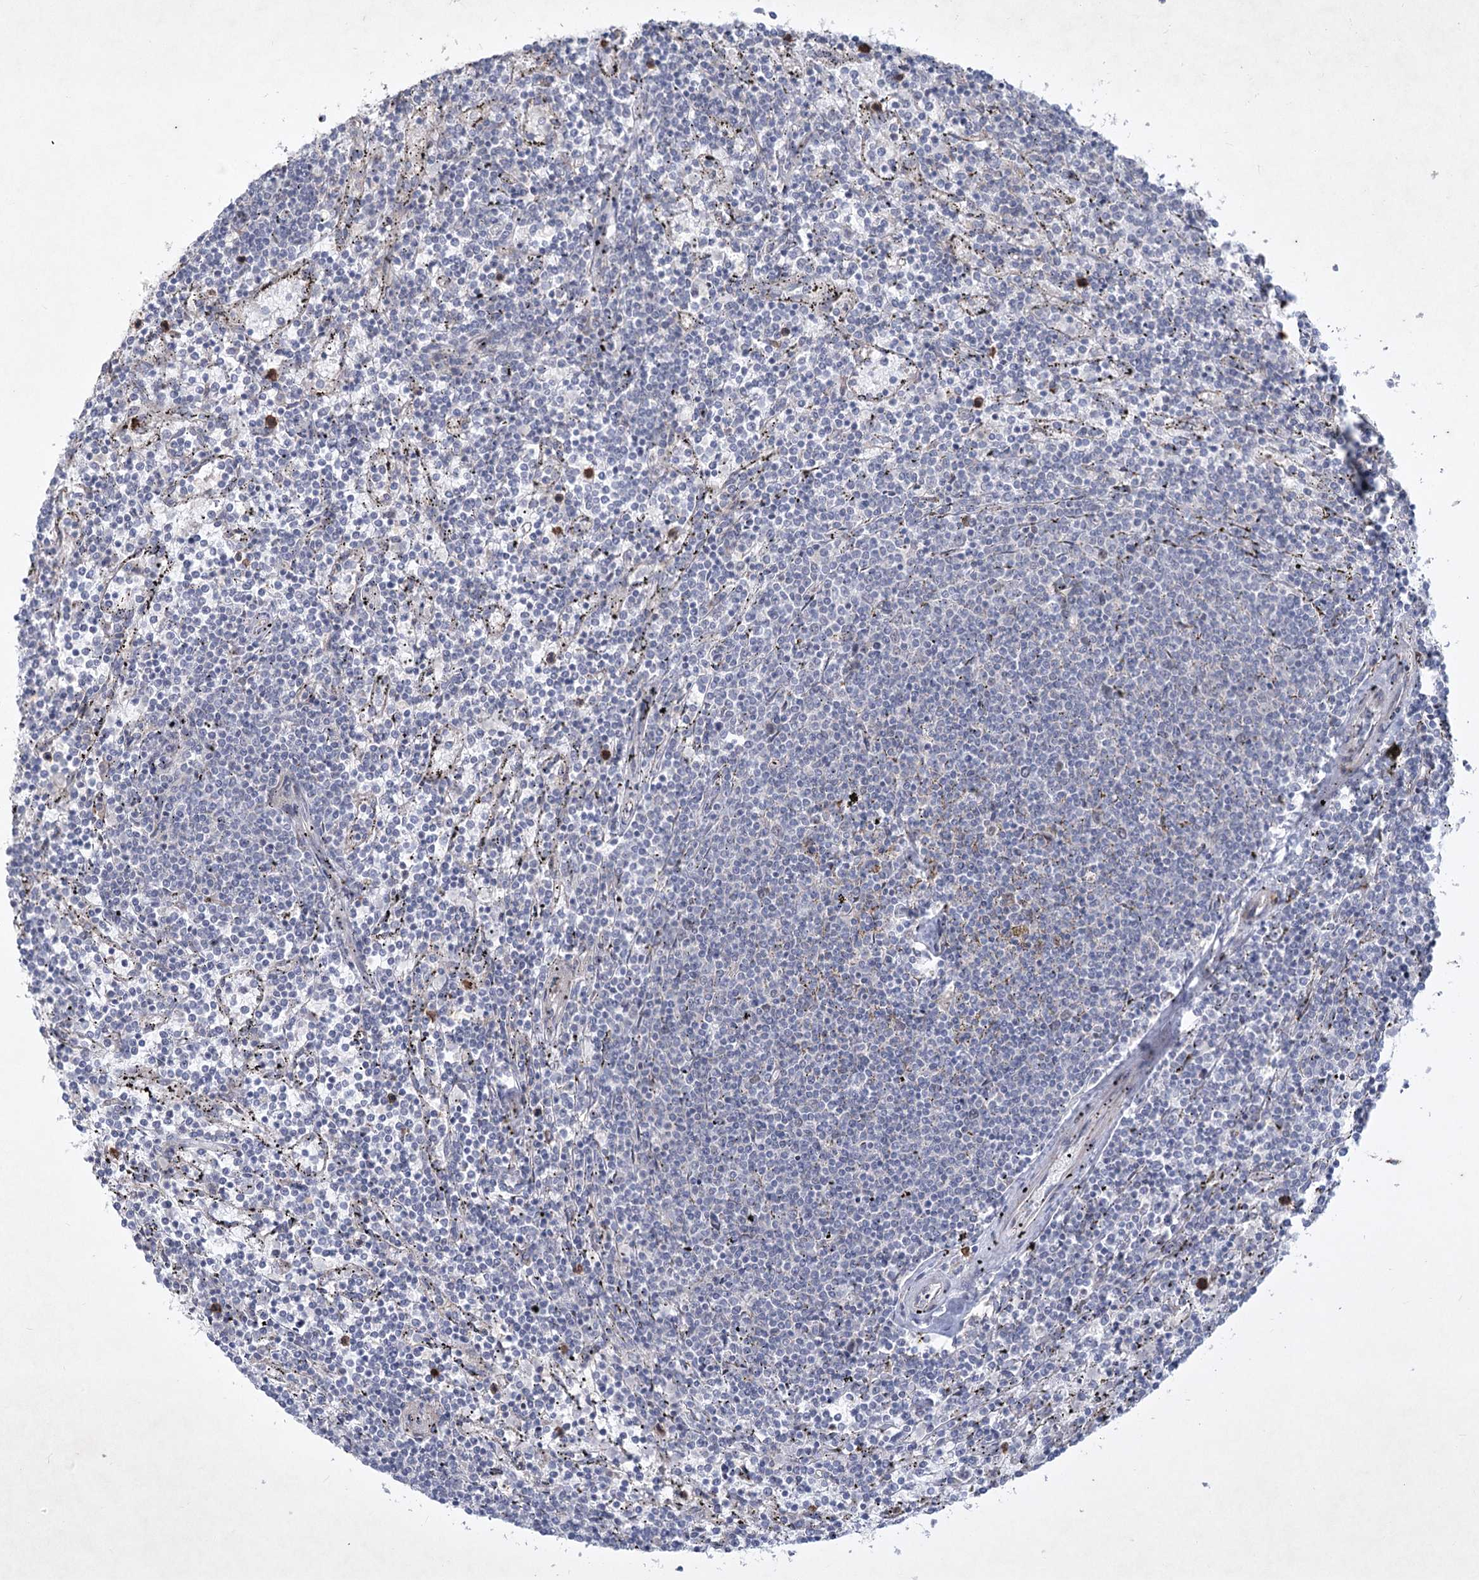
{"staining": {"intensity": "negative", "quantity": "none", "location": "none"}, "tissue": "lymphoma", "cell_type": "Tumor cells", "image_type": "cancer", "snomed": [{"axis": "morphology", "description": "Malignant lymphoma, non-Hodgkin's type, Low grade"}, {"axis": "topography", "description": "Spleen"}], "caption": "The micrograph reveals no staining of tumor cells in lymphoma.", "gene": "PLA2G12A", "patient": {"sex": "female", "age": 50}}